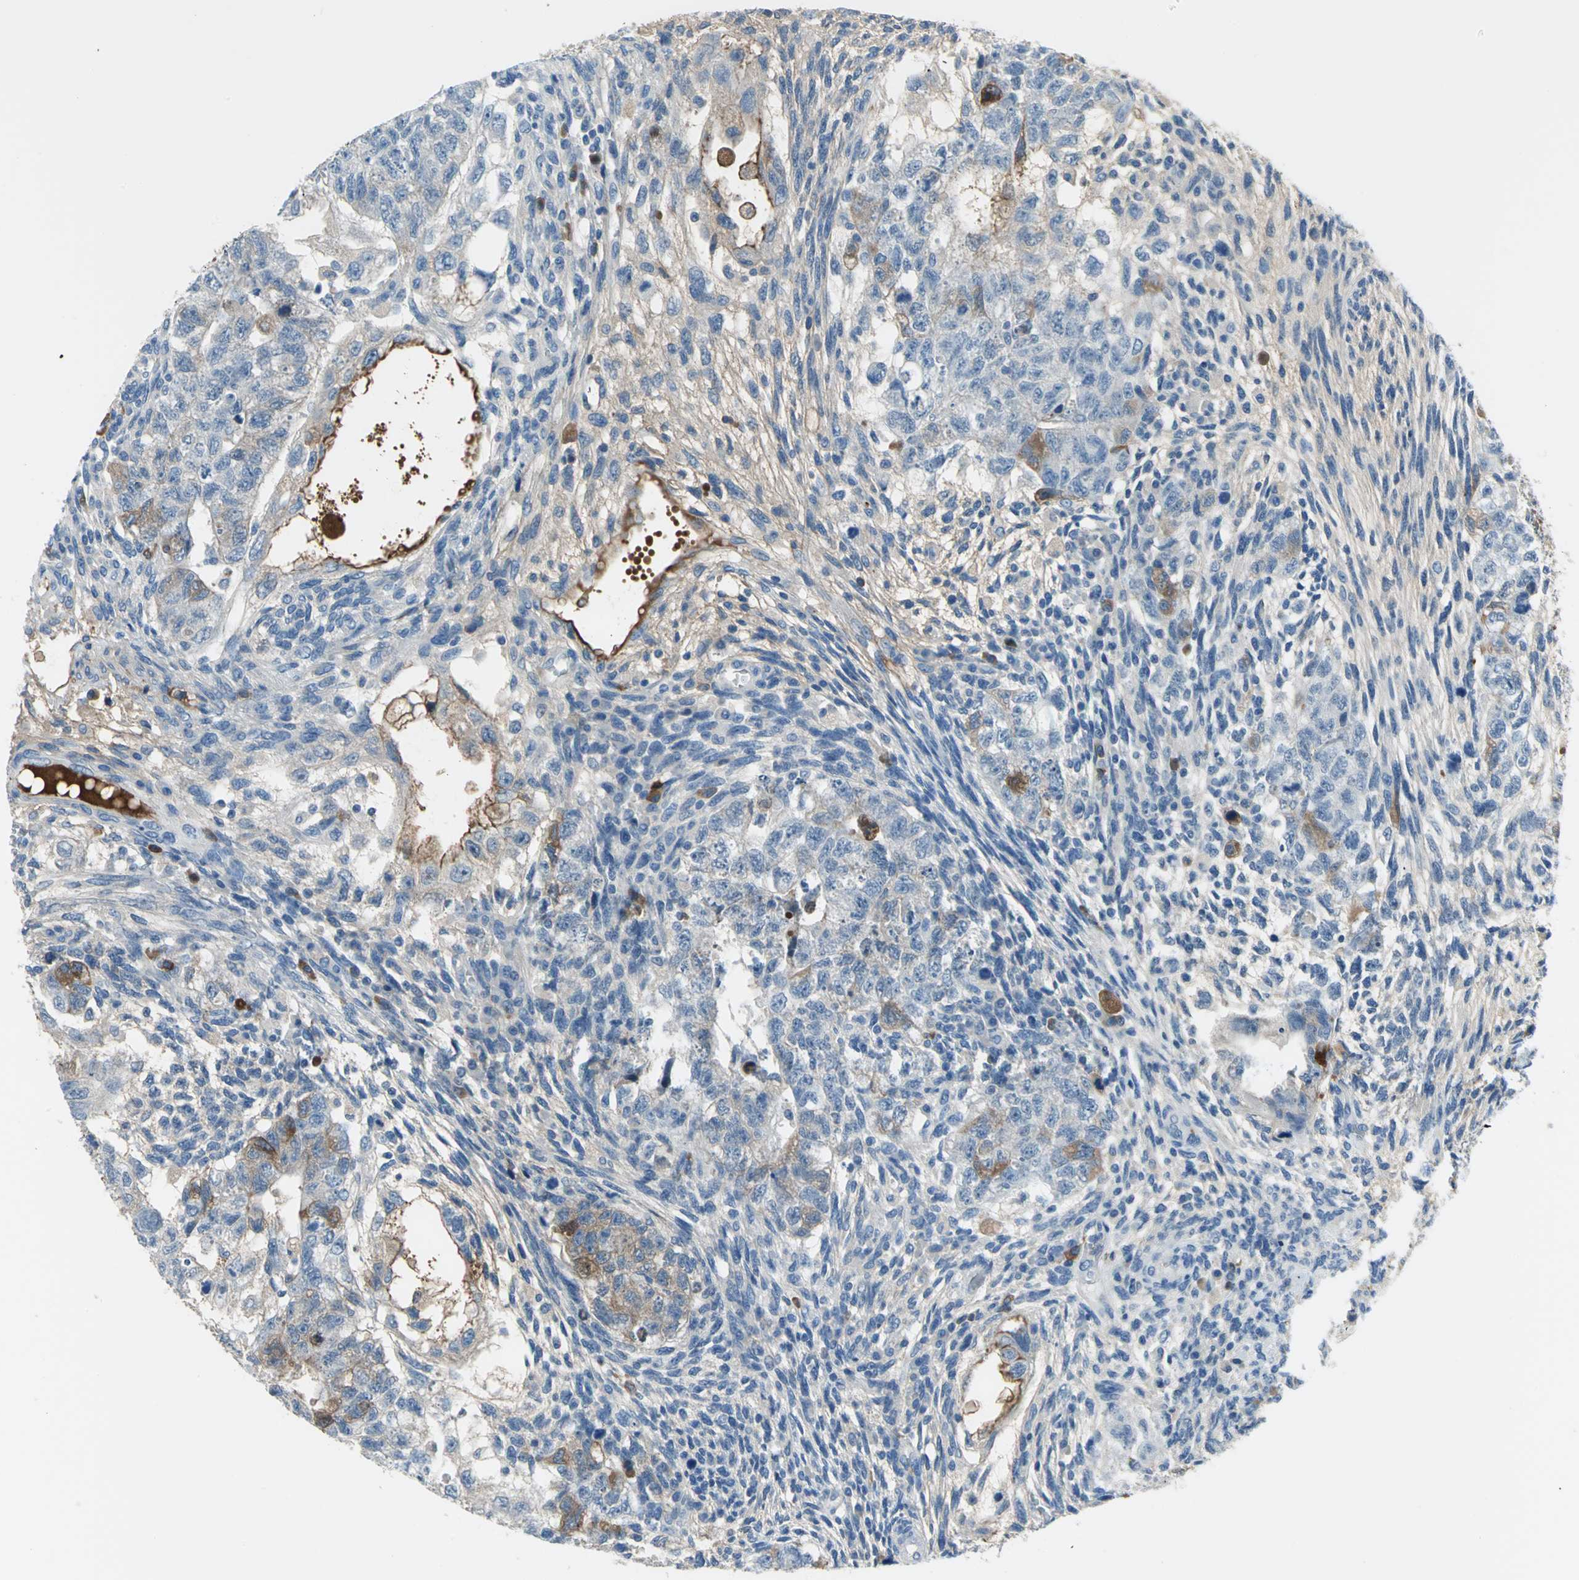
{"staining": {"intensity": "moderate", "quantity": "25%-75%", "location": "cytoplasmic/membranous"}, "tissue": "testis cancer", "cell_type": "Tumor cells", "image_type": "cancer", "snomed": [{"axis": "morphology", "description": "Normal tissue, NOS"}, {"axis": "morphology", "description": "Carcinoma, Embryonal, NOS"}, {"axis": "topography", "description": "Testis"}], "caption": "IHC (DAB (3,3'-diaminobenzidine)) staining of testis embryonal carcinoma demonstrates moderate cytoplasmic/membranous protein staining in about 25%-75% of tumor cells.", "gene": "ZIC1", "patient": {"sex": "male", "age": 36}}